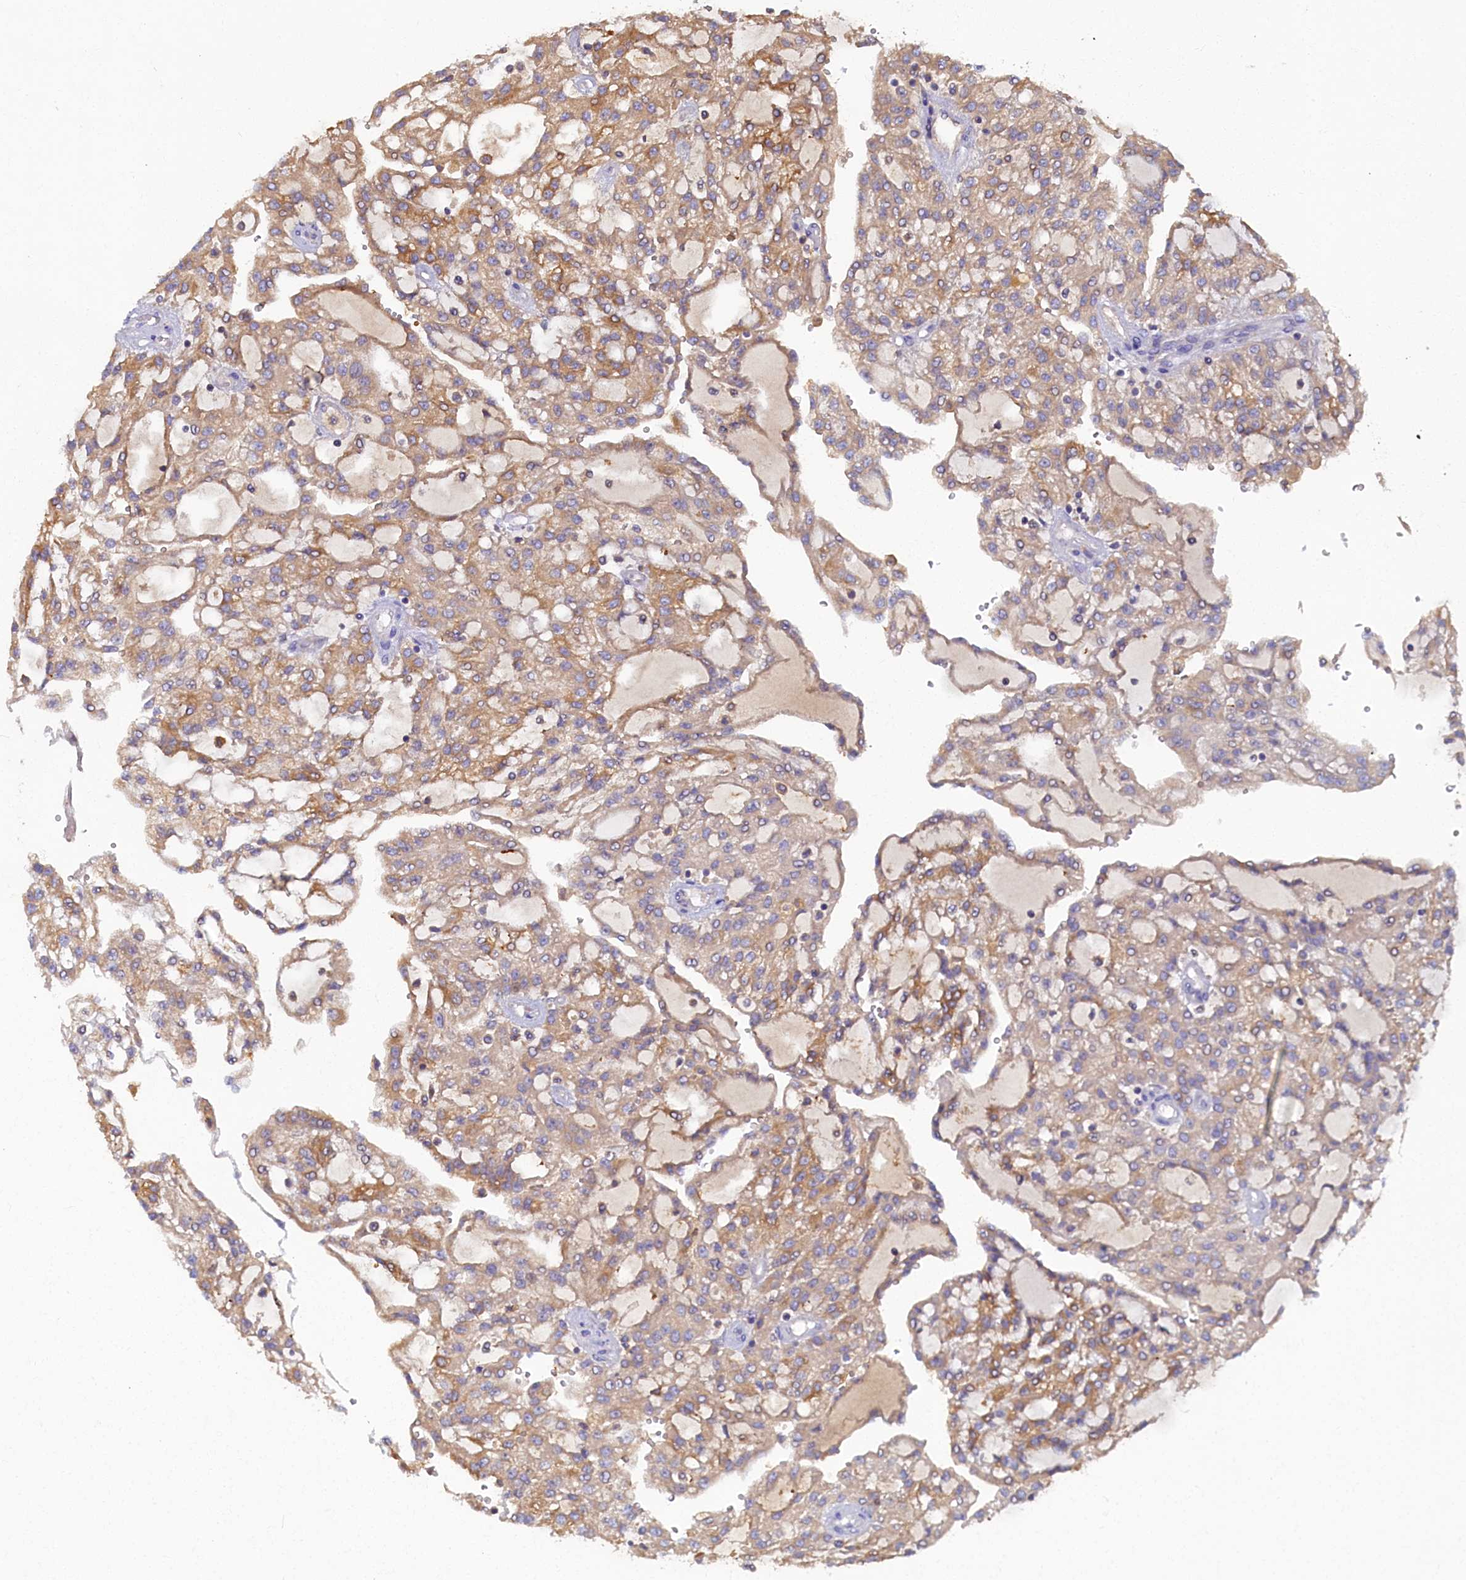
{"staining": {"intensity": "moderate", "quantity": "25%-75%", "location": "cytoplasmic/membranous"}, "tissue": "renal cancer", "cell_type": "Tumor cells", "image_type": "cancer", "snomed": [{"axis": "morphology", "description": "Adenocarcinoma, NOS"}, {"axis": "topography", "description": "Kidney"}], "caption": "Renal cancer stained for a protein demonstrates moderate cytoplasmic/membranous positivity in tumor cells. (DAB (3,3'-diaminobenzidine) IHC, brown staining for protein, blue staining for nuclei).", "gene": "TIMM8B", "patient": {"sex": "male", "age": 63}}